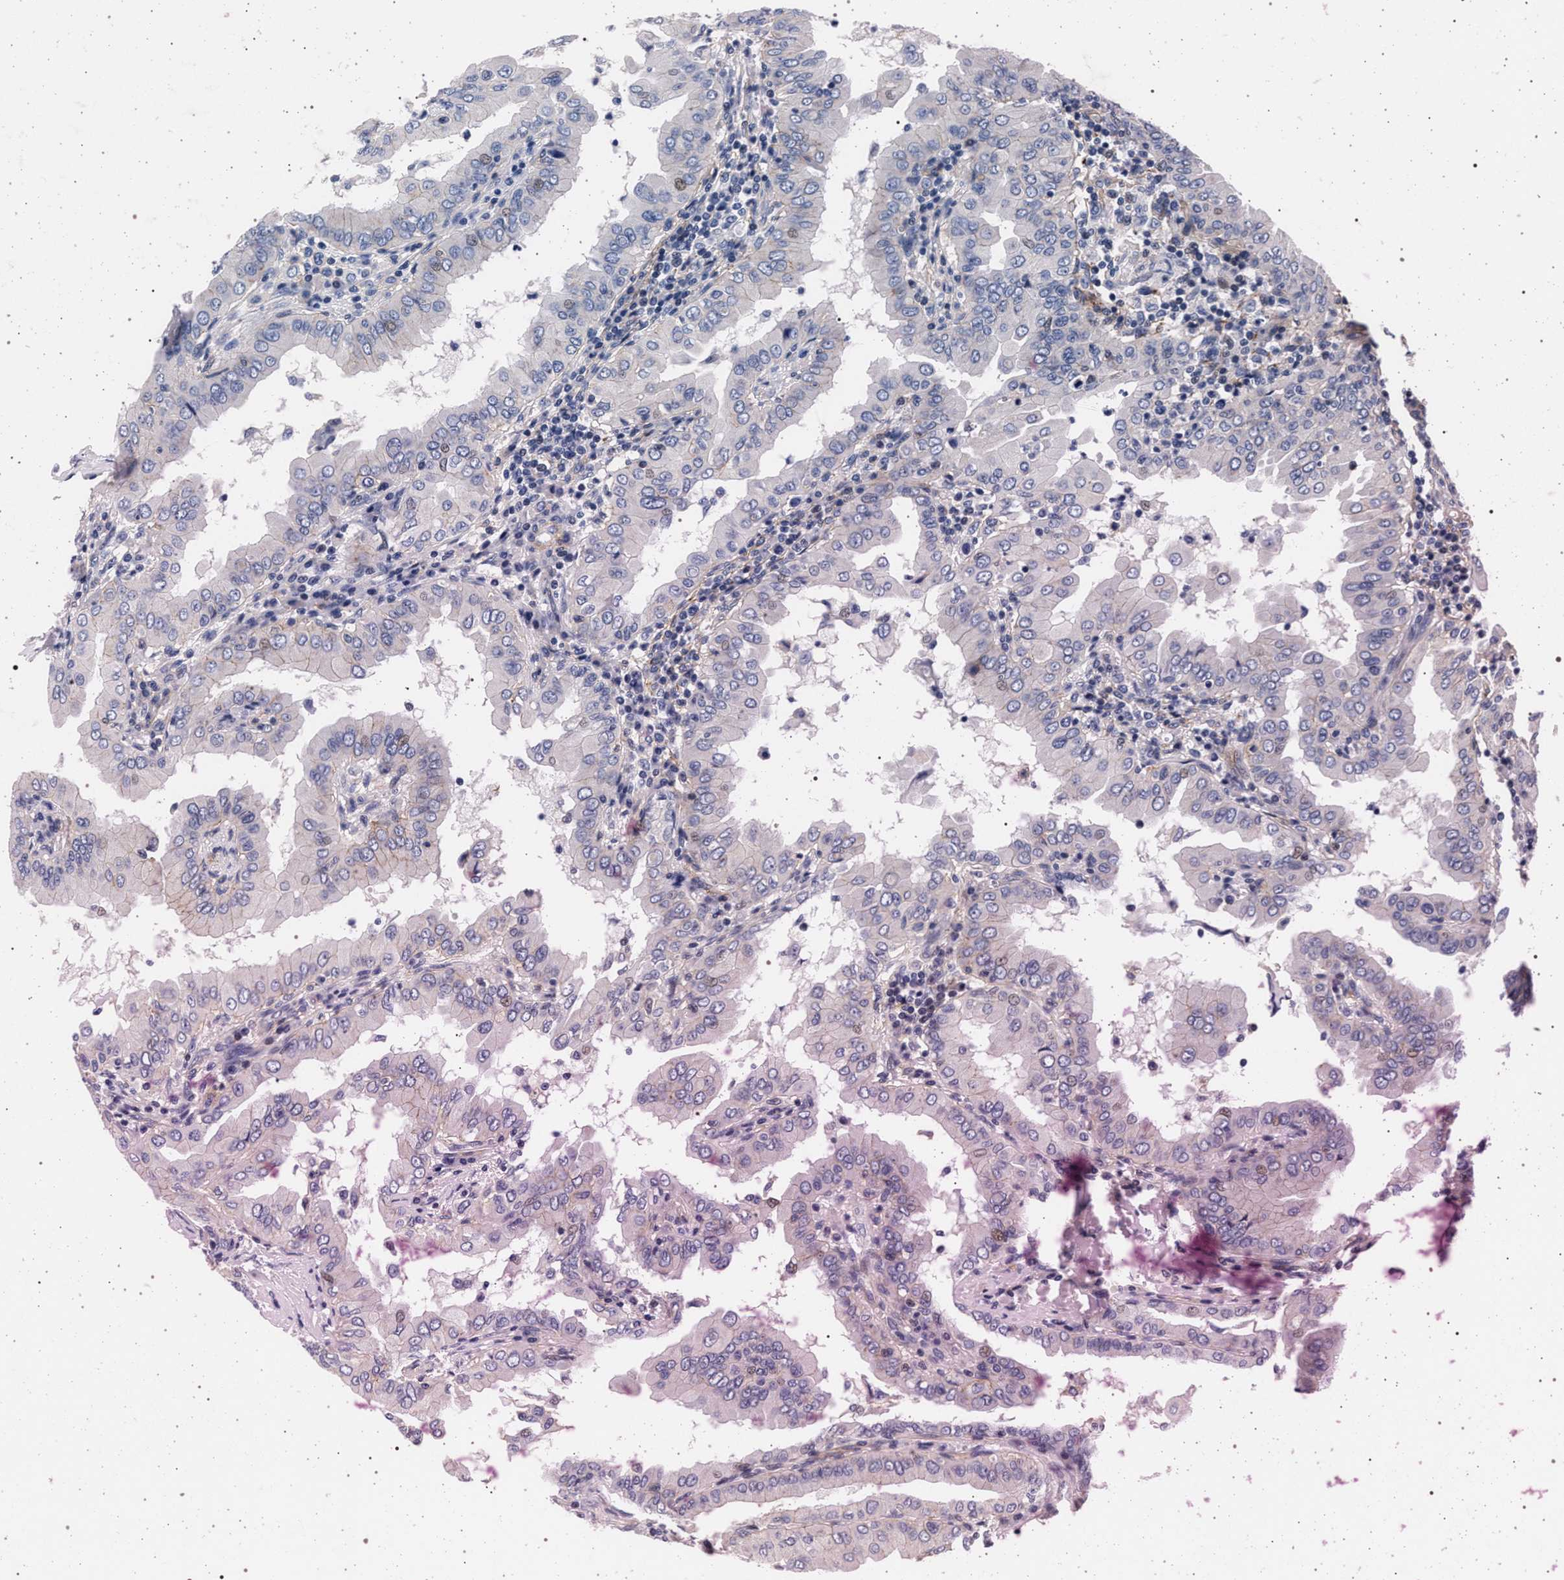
{"staining": {"intensity": "negative", "quantity": "none", "location": "none"}, "tissue": "thyroid cancer", "cell_type": "Tumor cells", "image_type": "cancer", "snomed": [{"axis": "morphology", "description": "Papillary adenocarcinoma, NOS"}, {"axis": "topography", "description": "Thyroid gland"}], "caption": "A high-resolution image shows immunohistochemistry (IHC) staining of thyroid papillary adenocarcinoma, which displays no significant expression in tumor cells.", "gene": "SLC9A1", "patient": {"sex": "male", "age": 33}}